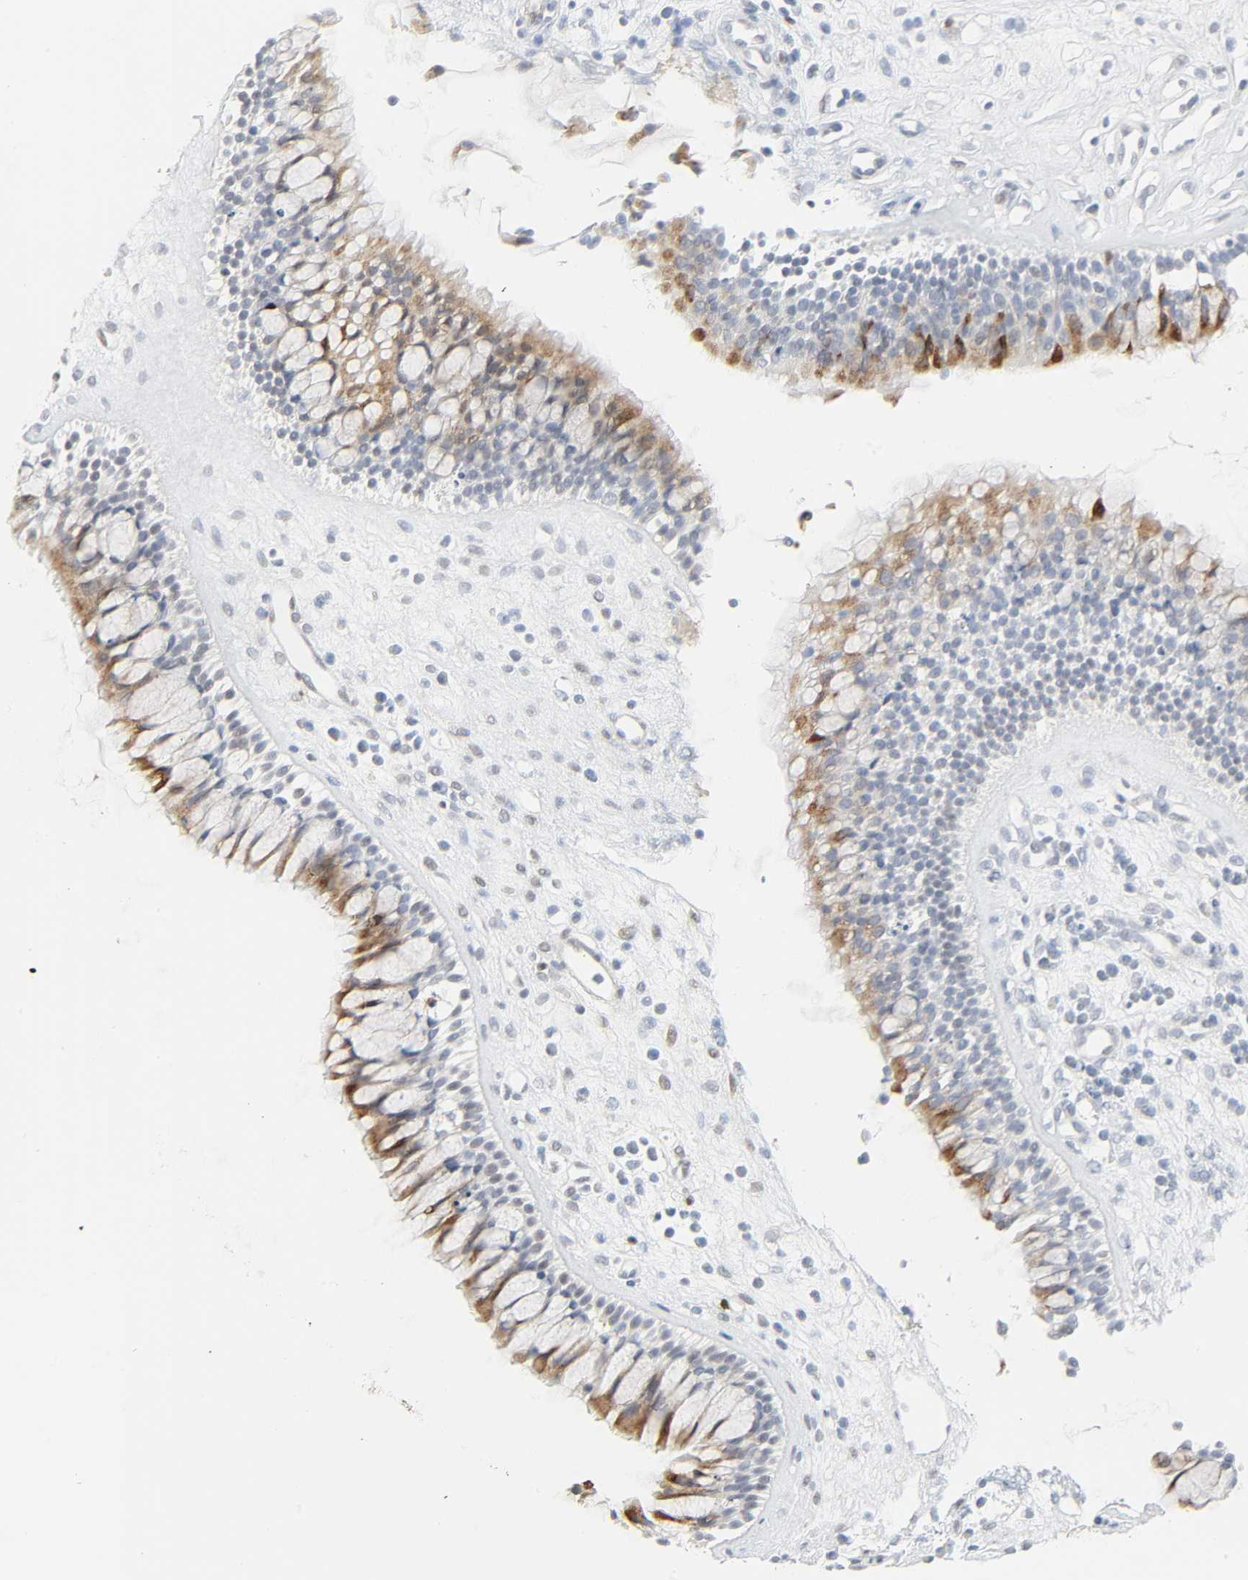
{"staining": {"intensity": "strong", "quantity": ">75%", "location": "cytoplasmic/membranous"}, "tissue": "nasopharynx", "cell_type": "Respiratory epithelial cells", "image_type": "normal", "snomed": [{"axis": "morphology", "description": "Normal tissue, NOS"}, {"axis": "topography", "description": "Nasopharynx"}], "caption": "Human nasopharynx stained with a brown dye exhibits strong cytoplasmic/membranous positive positivity in about >75% of respiratory epithelial cells.", "gene": "ZBTB16", "patient": {"sex": "female", "age": 63}}